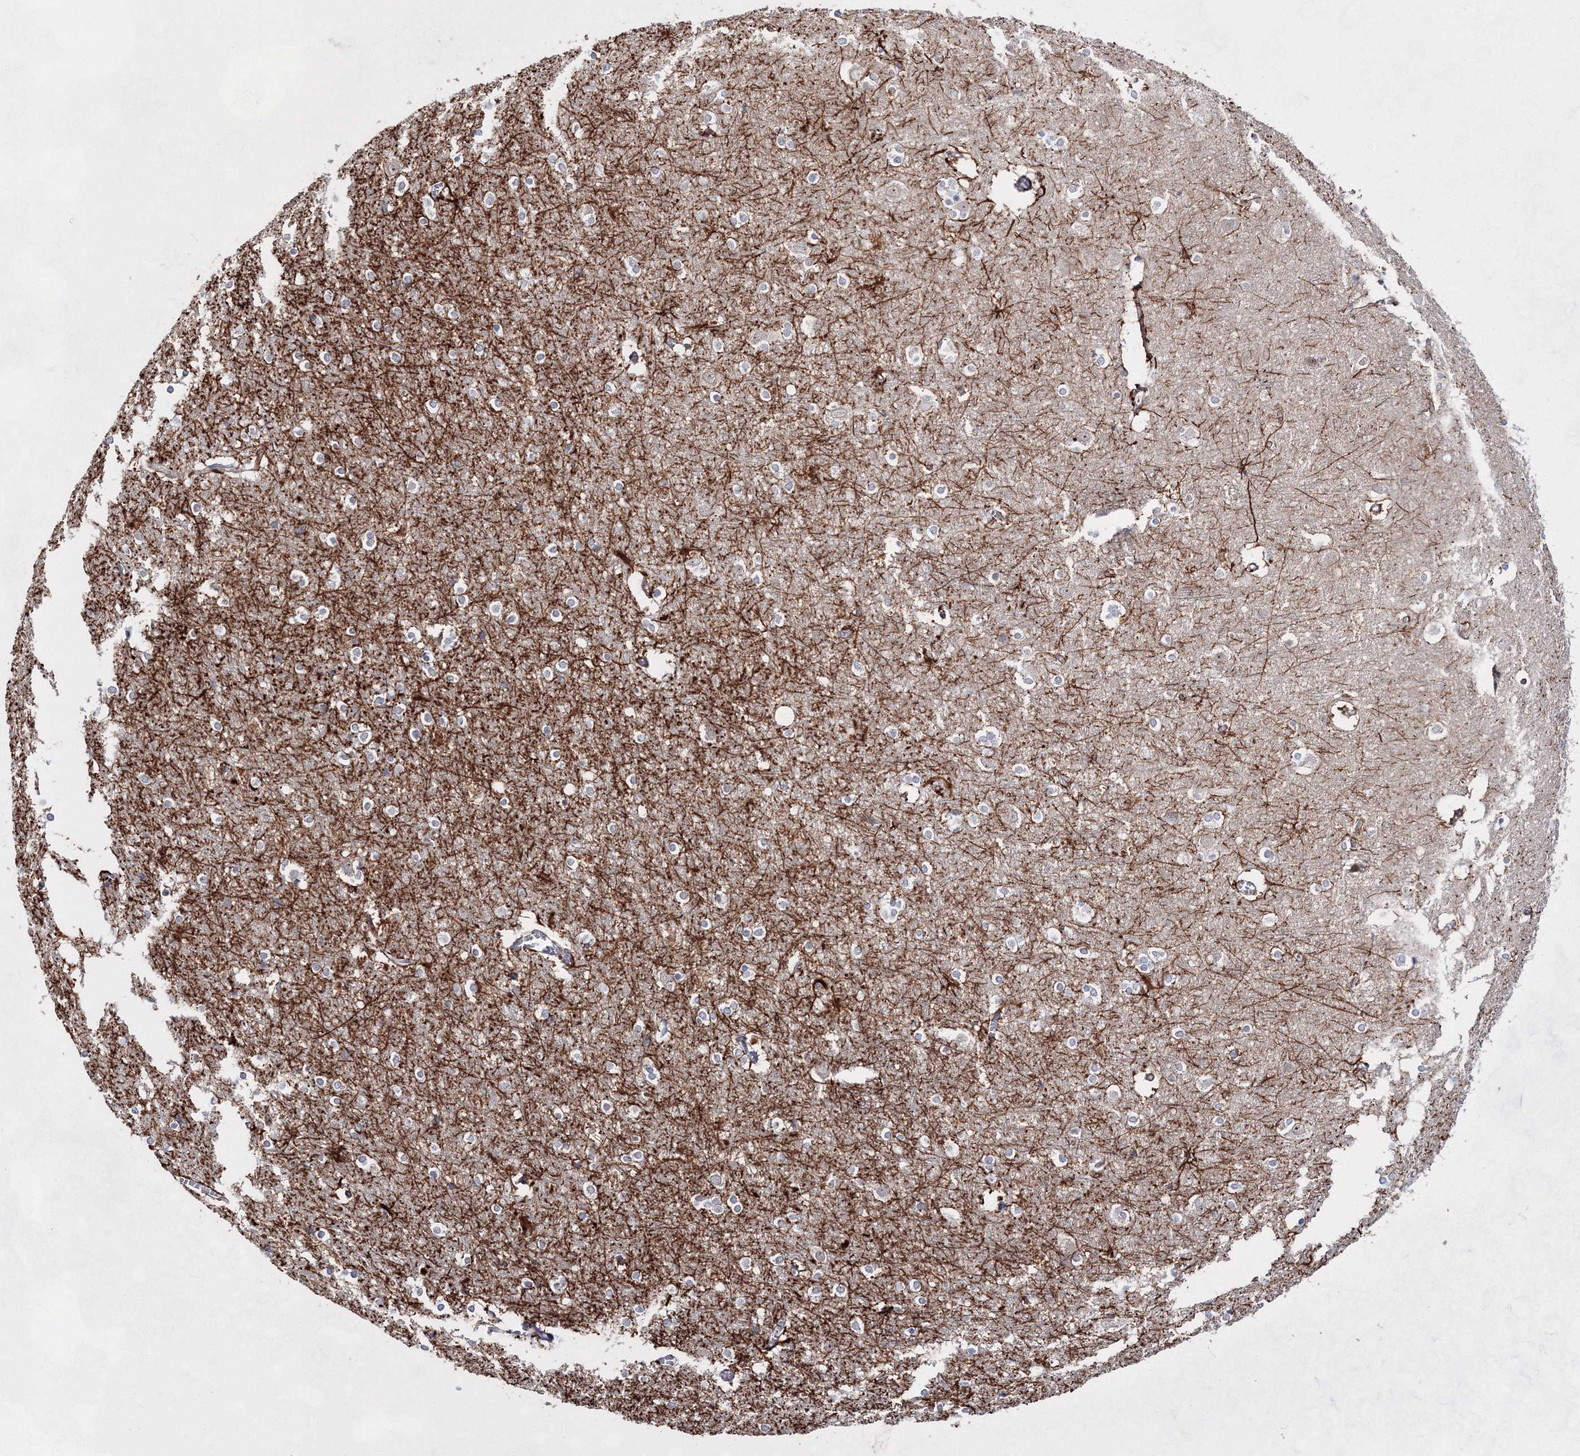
{"staining": {"intensity": "strong", "quantity": ">75%", "location": "cytoplasmic/membranous"}, "tissue": "cerebral cortex", "cell_type": "Endothelial cells", "image_type": "normal", "snomed": [{"axis": "morphology", "description": "Normal tissue, NOS"}, {"axis": "topography", "description": "Cerebral cortex"}], "caption": "A brown stain shows strong cytoplasmic/membranous positivity of a protein in endothelial cells of unremarkable human cerebral cortex. (Brightfield microscopy of DAB IHC at high magnification).", "gene": "SNIP1", "patient": {"sex": "male", "age": 54}}